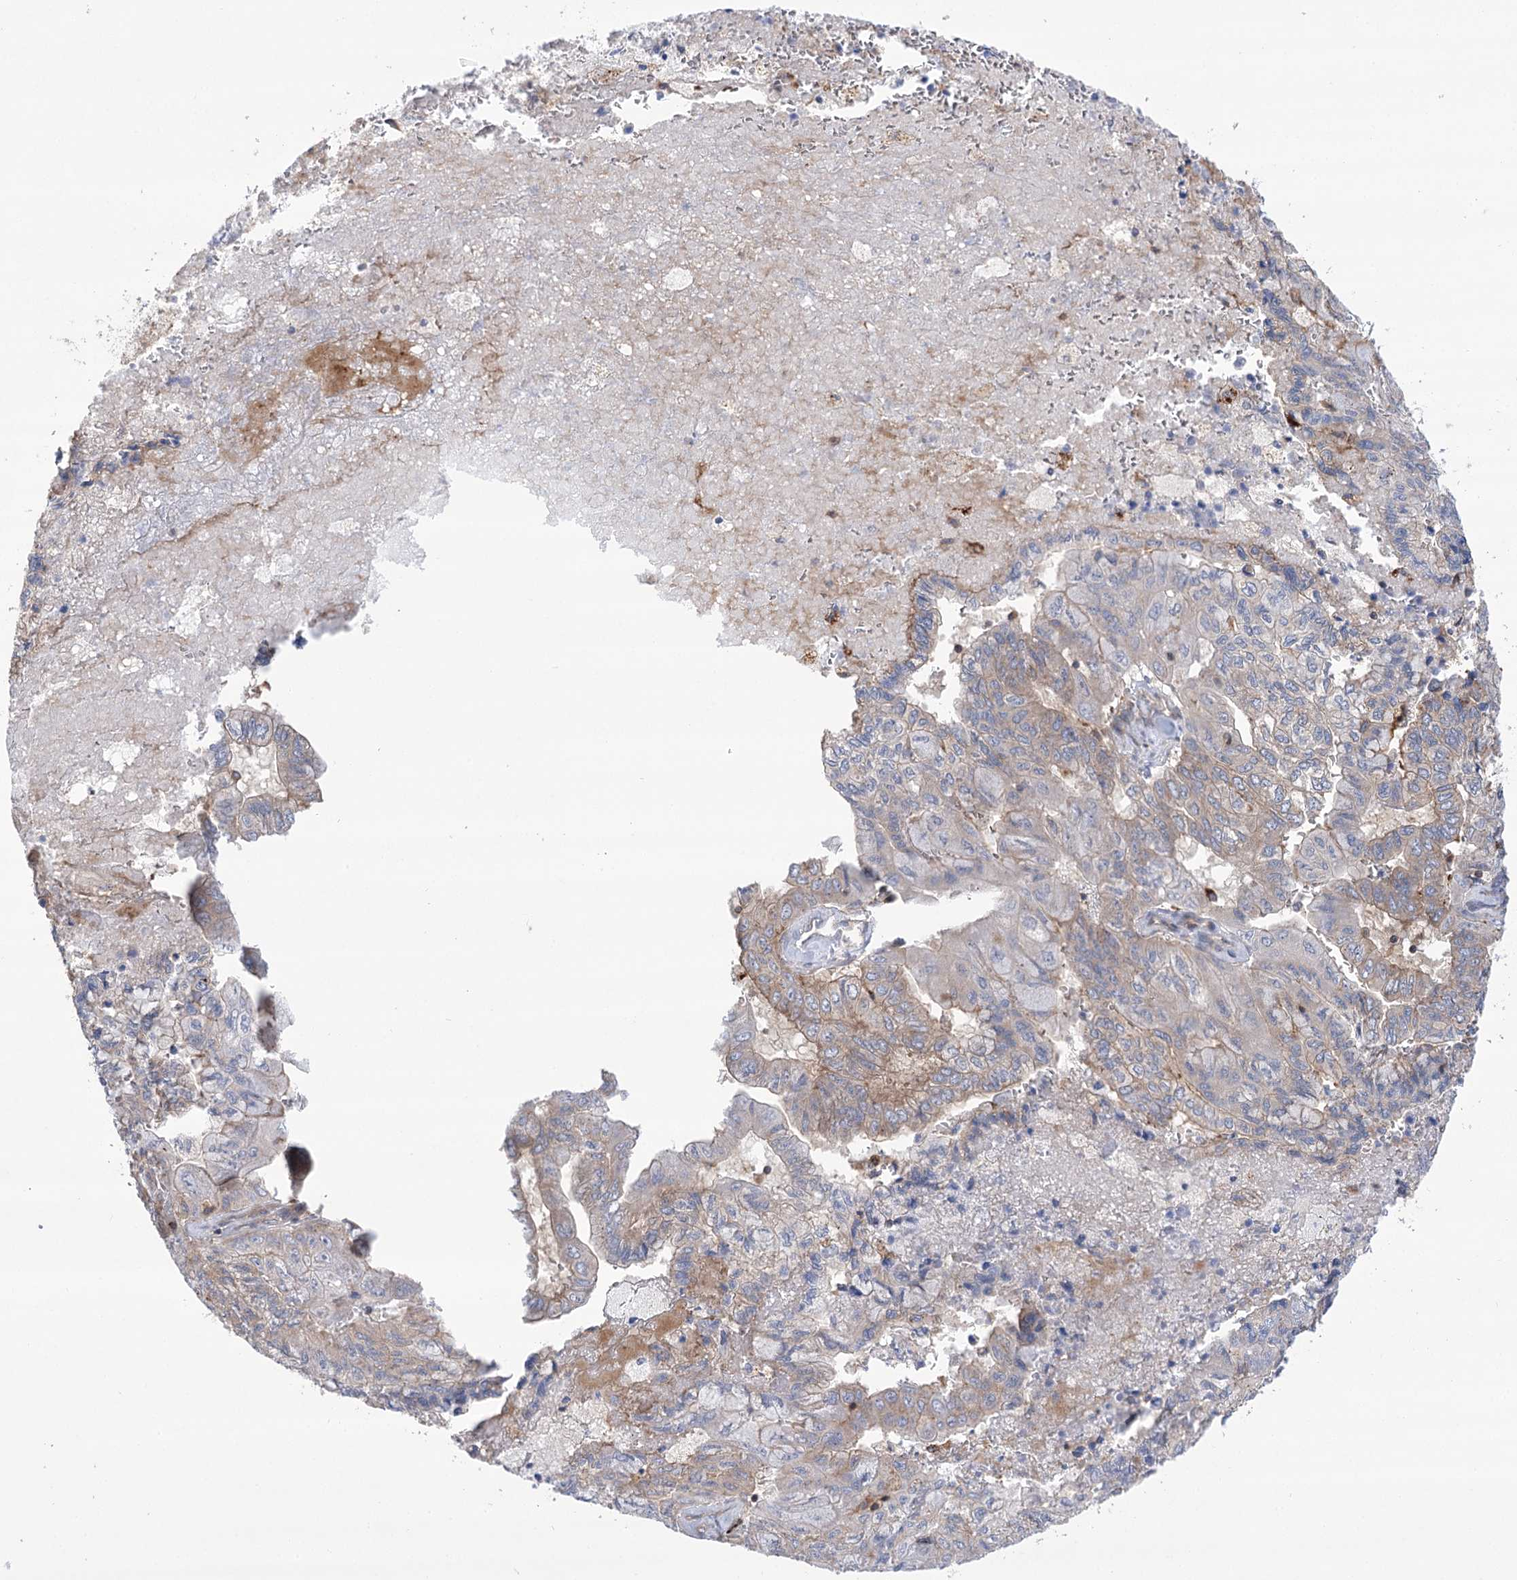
{"staining": {"intensity": "weak", "quantity": "<25%", "location": "cytoplasmic/membranous"}, "tissue": "pancreatic cancer", "cell_type": "Tumor cells", "image_type": "cancer", "snomed": [{"axis": "morphology", "description": "Adenocarcinoma, NOS"}, {"axis": "topography", "description": "Pancreas"}], "caption": "Immunohistochemistry of human pancreatic cancer (adenocarcinoma) reveals no expression in tumor cells.", "gene": "VPS37B", "patient": {"sex": "male", "age": 51}}